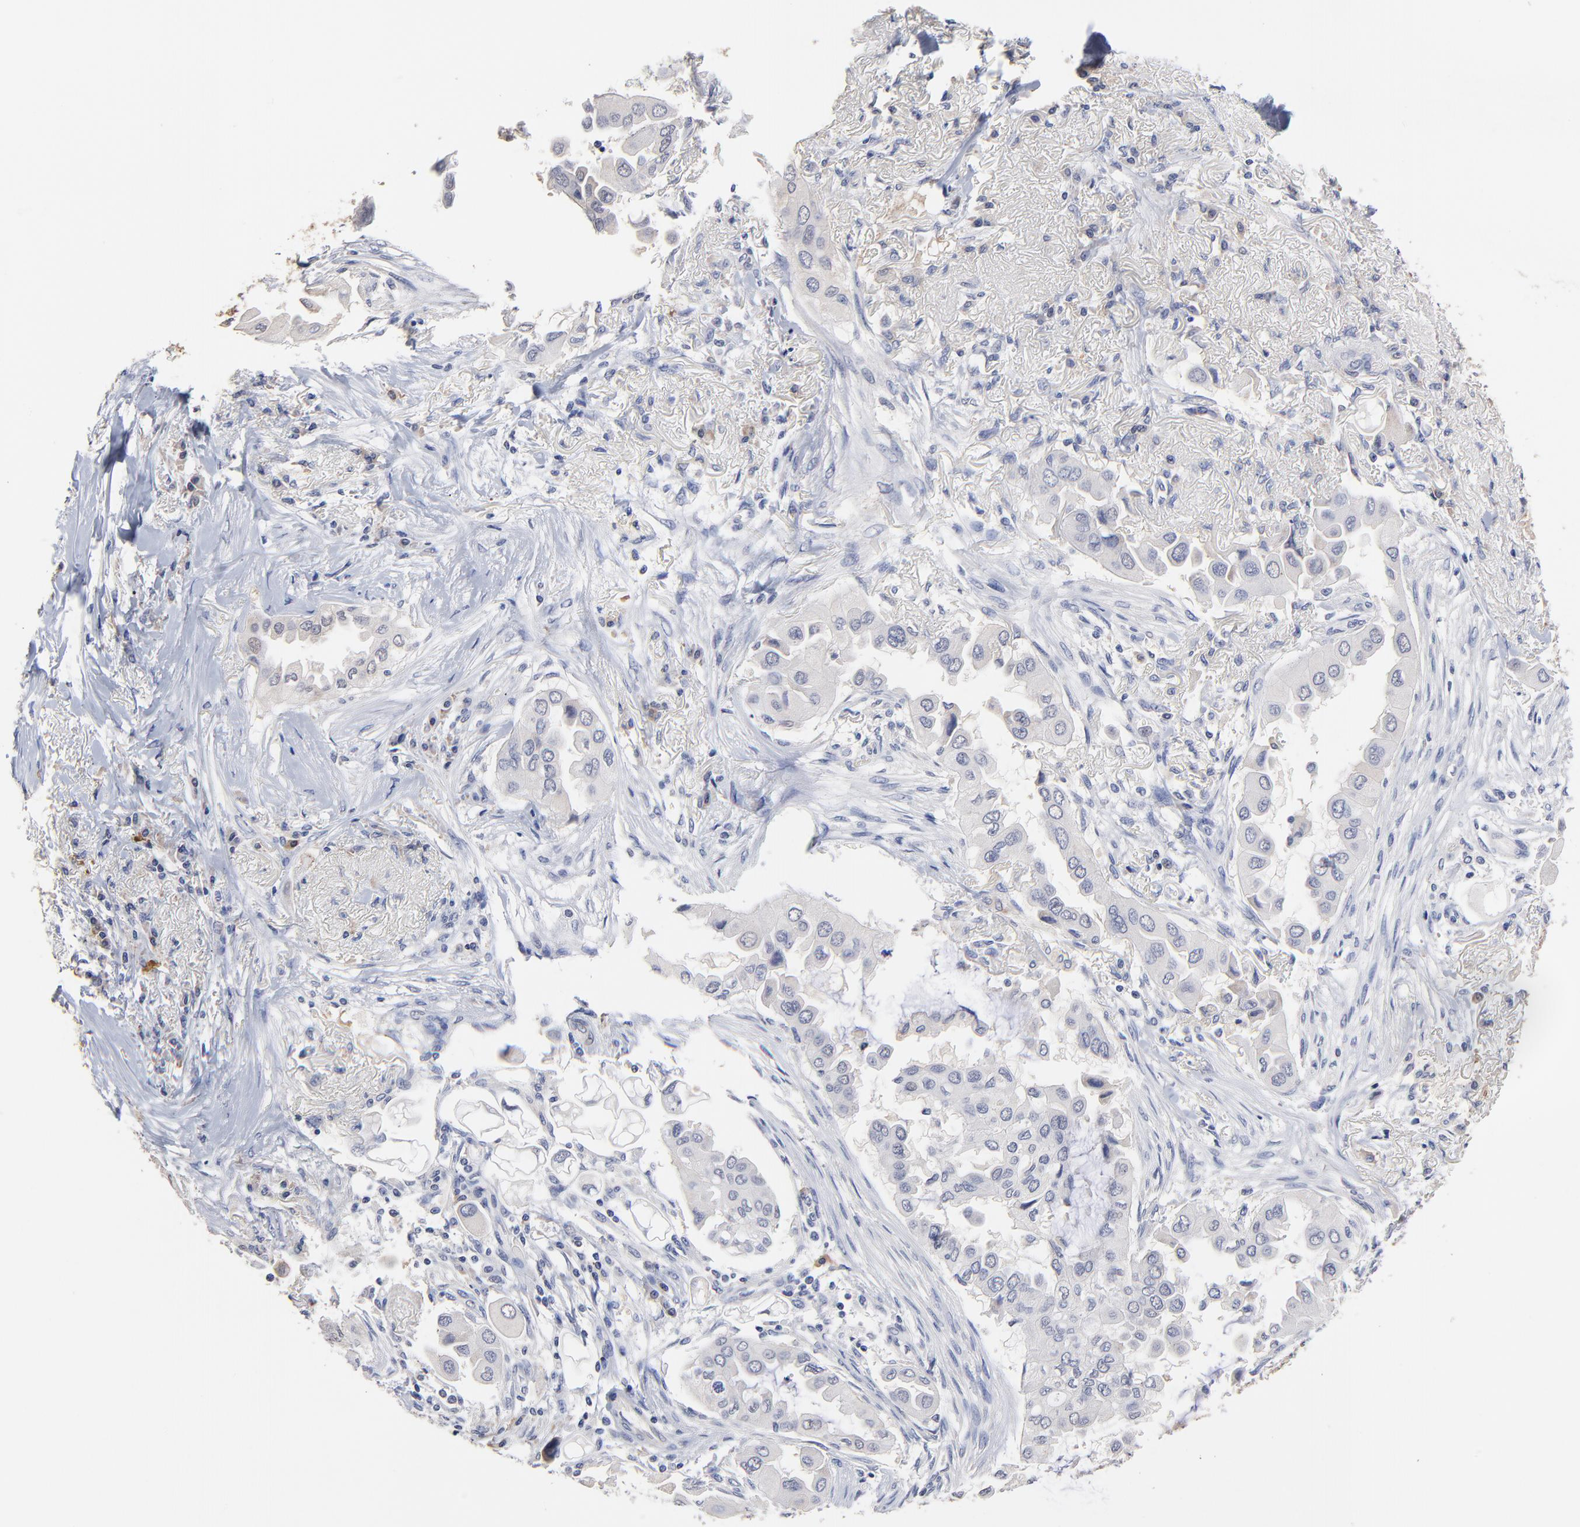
{"staining": {"intensity": "weak", "quantity": "25%-75%", "location": "cytoplasmic/membranous"}, "tissue": "lung cancer", "cell_type": "Tumor cells", "image_type": "cancer", "snomed": [{"axis": "morphology", "description": "Adenocarcinoma, NOS"}, {"axis": "topography", "description": "Lung"}], "caption": "There is low levels of weak cytoplasmic/membranous expression in tumor cells of lung cancer, as demonstrated by immunohistochemical staining (brown color).", "gene": "TWNK", "patient": {"sex": "female", "age": 76}}